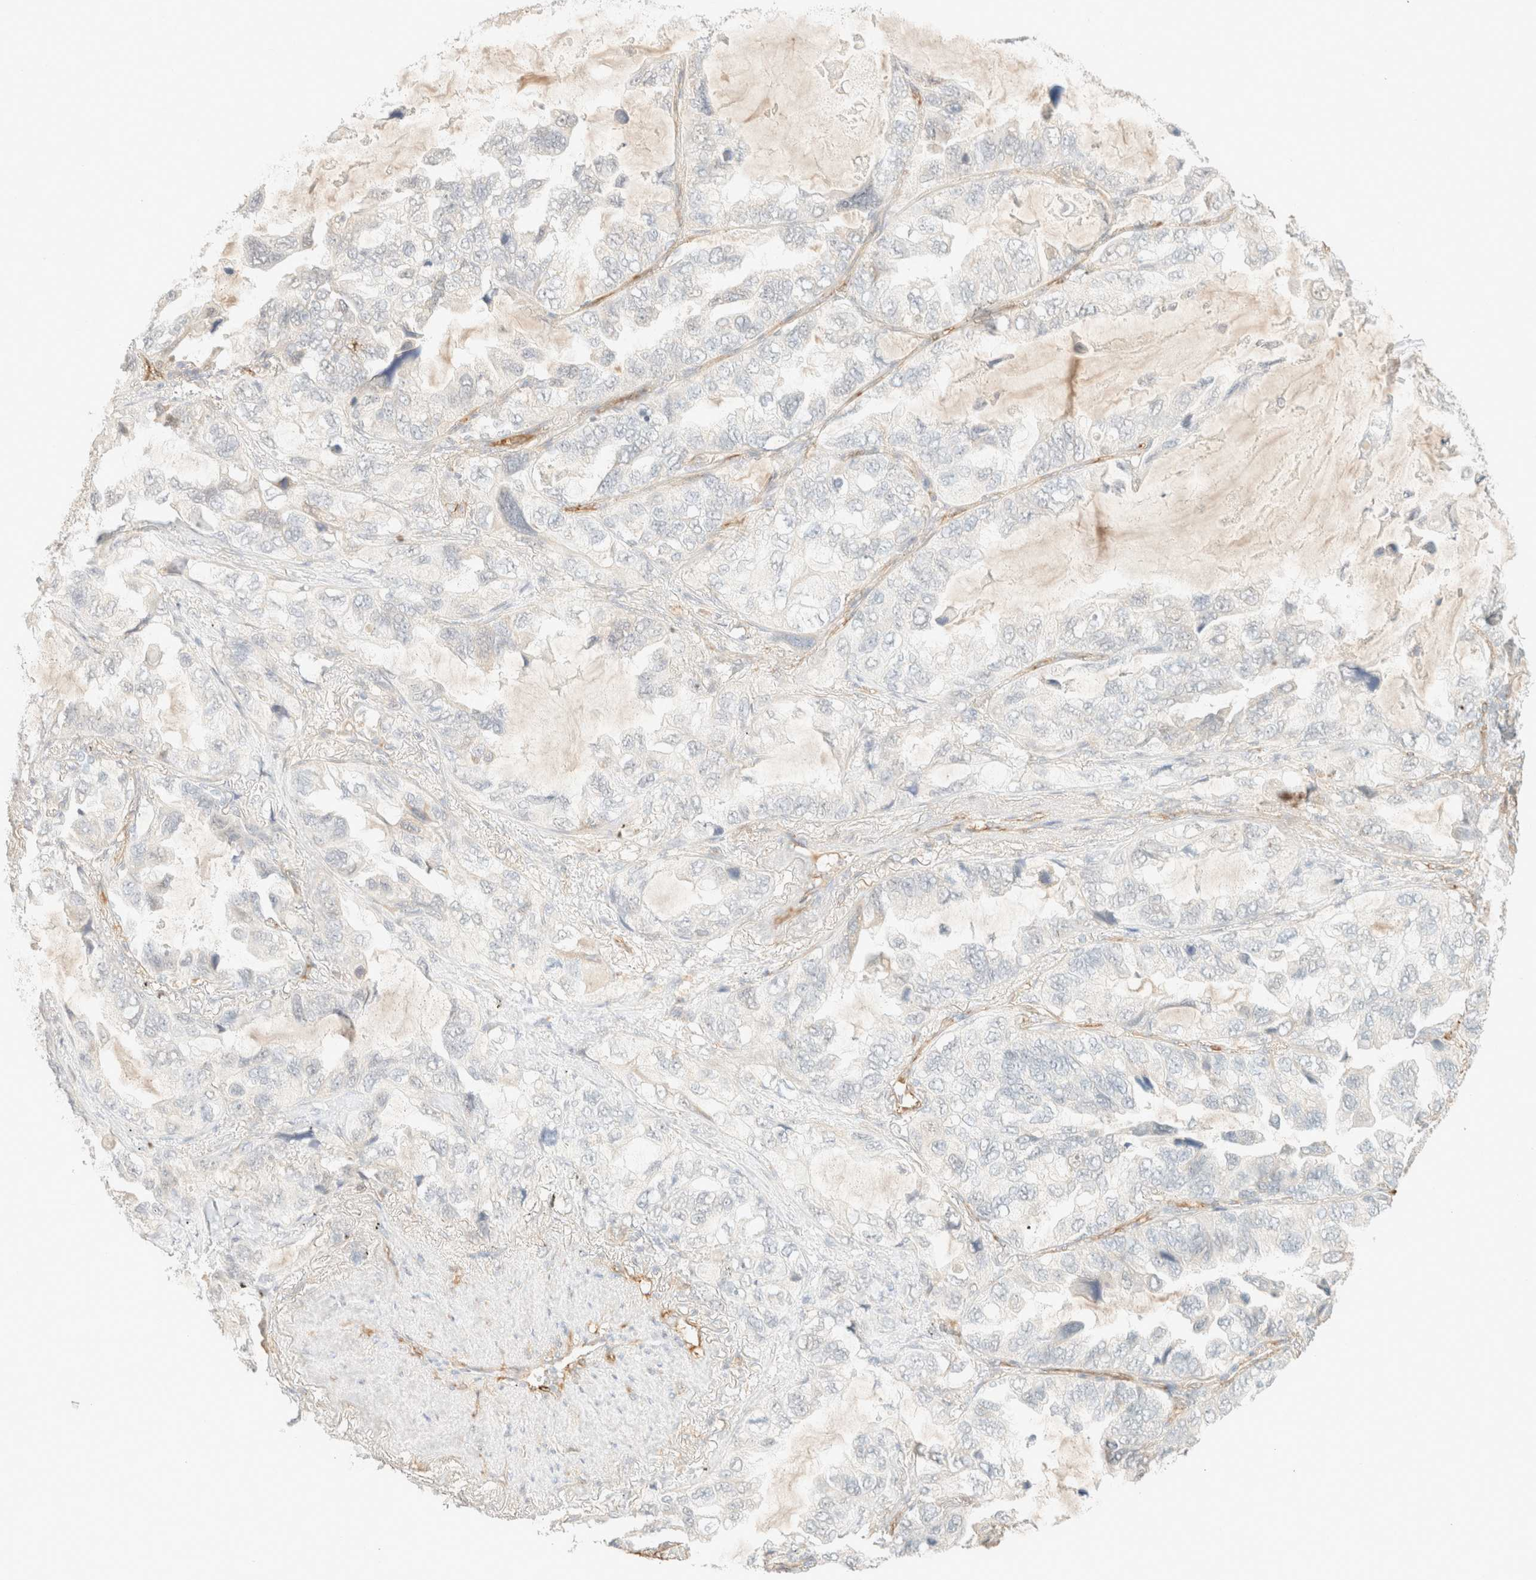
{"staining": {"intensity": "negative", "quantity": "none", "location": "none"}, "tissue": "lung cancer", "cell_type": "Tumor cells", "image_type": "cancer", "snomed": [{"axis": "morphology", "description": "Squamous cell carcinoma, NOS"}, {"axis": "topography", "description": "Lung"}], "caption": "Immunohistochemistry micrograph of neoplastic tissue: human lung cancer (squamous cell carcinoma) stained with DAB demonstrates no significant protein positivity in tumor cells.", "gene": "SPARCL1", "patient": {"sex": "female", "age": 73}}